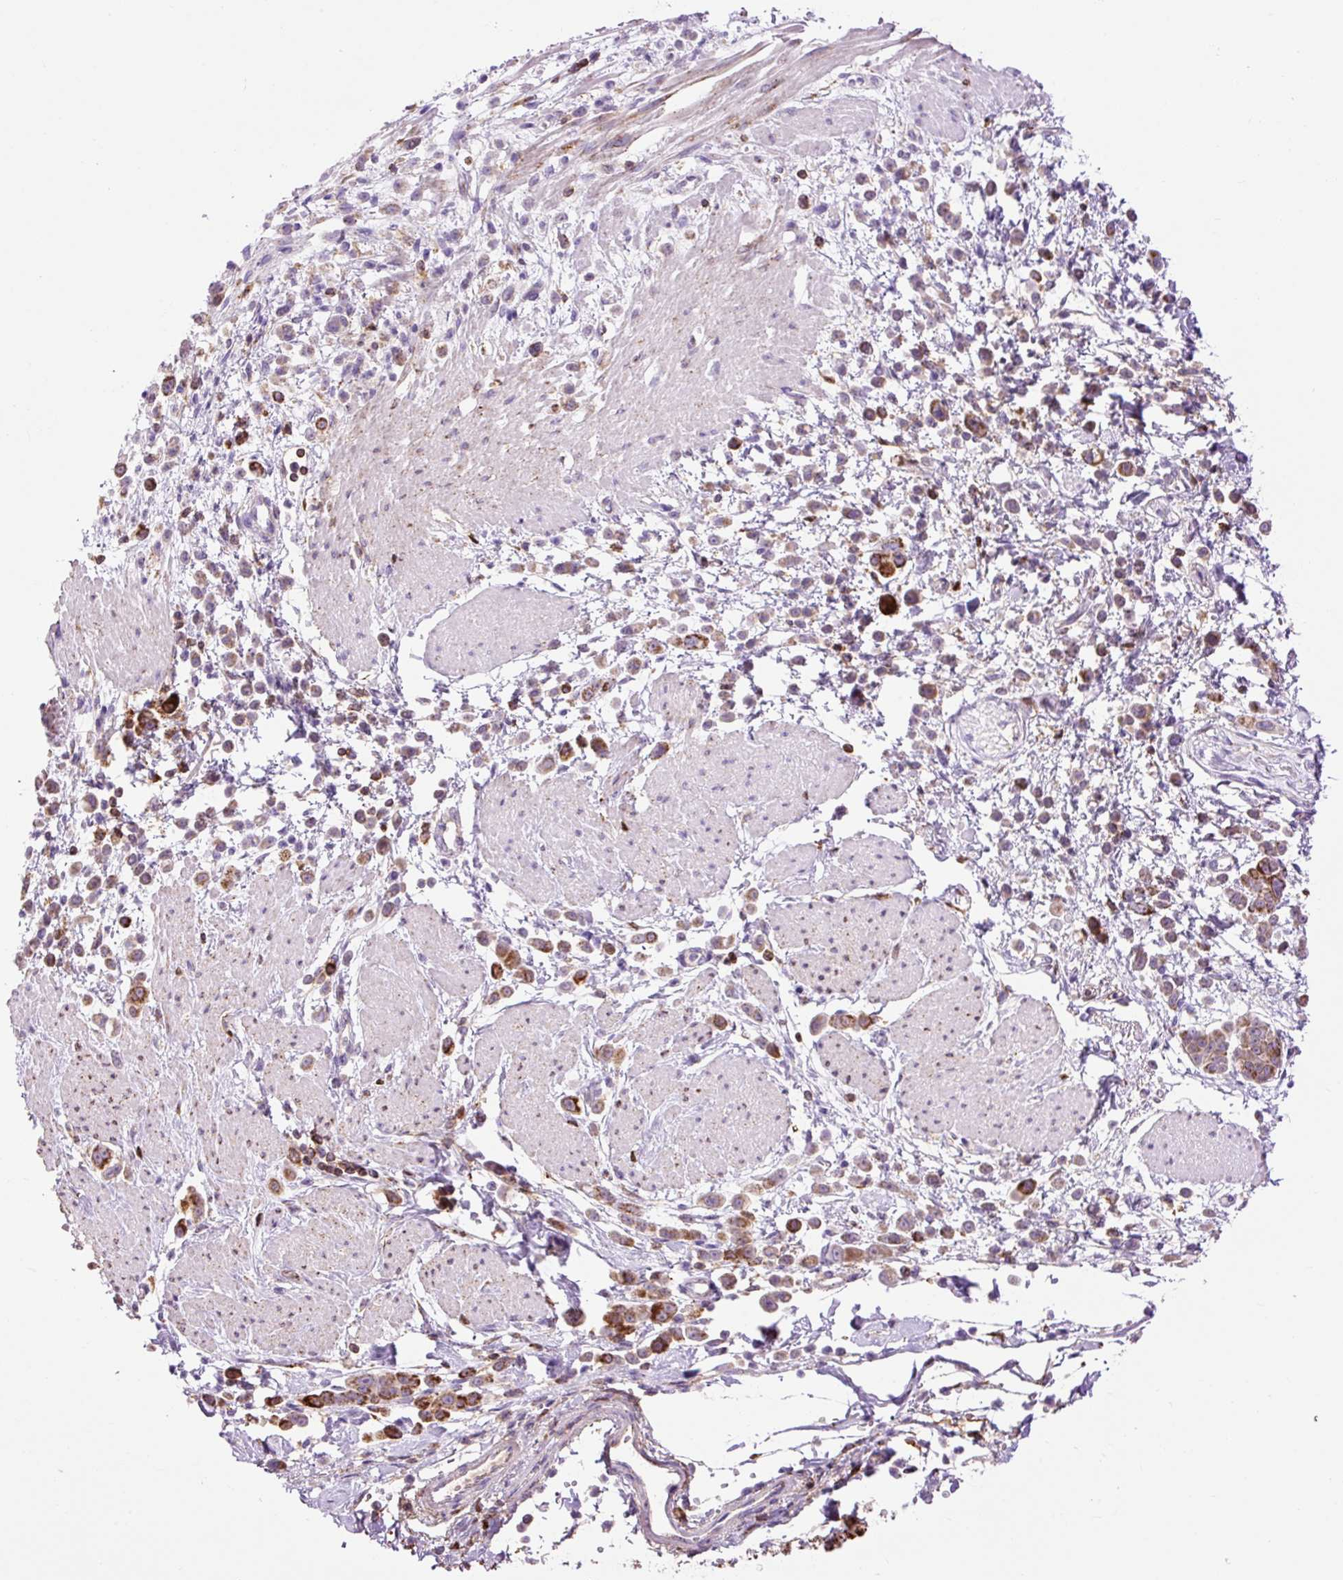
{"staining": {"intensity": "moderate", "quantity": ">75%", "location": "cytoplasmic/membranous"}, "tissue": "pancreatic cancer", "cell_type": "Tumor cells", "image_type": "cancer", "snomed": [{"axis": "morphology", "description": "Normal tissue, NOS"}, {"axis": "morphology", "description": "Adenocarcinoma, NOS"}, {"axis": "topography", "description": "Pancreas"}], "caption": "About >75% of tumor cells in human pancreatic cancer (adenocarcinoma) show moderate cytoplasmic/membranous protein expression as visualized by brown immunohistochemical staining.", "gene": "CD83", "patient": {"sex": "female", "age": 64}}